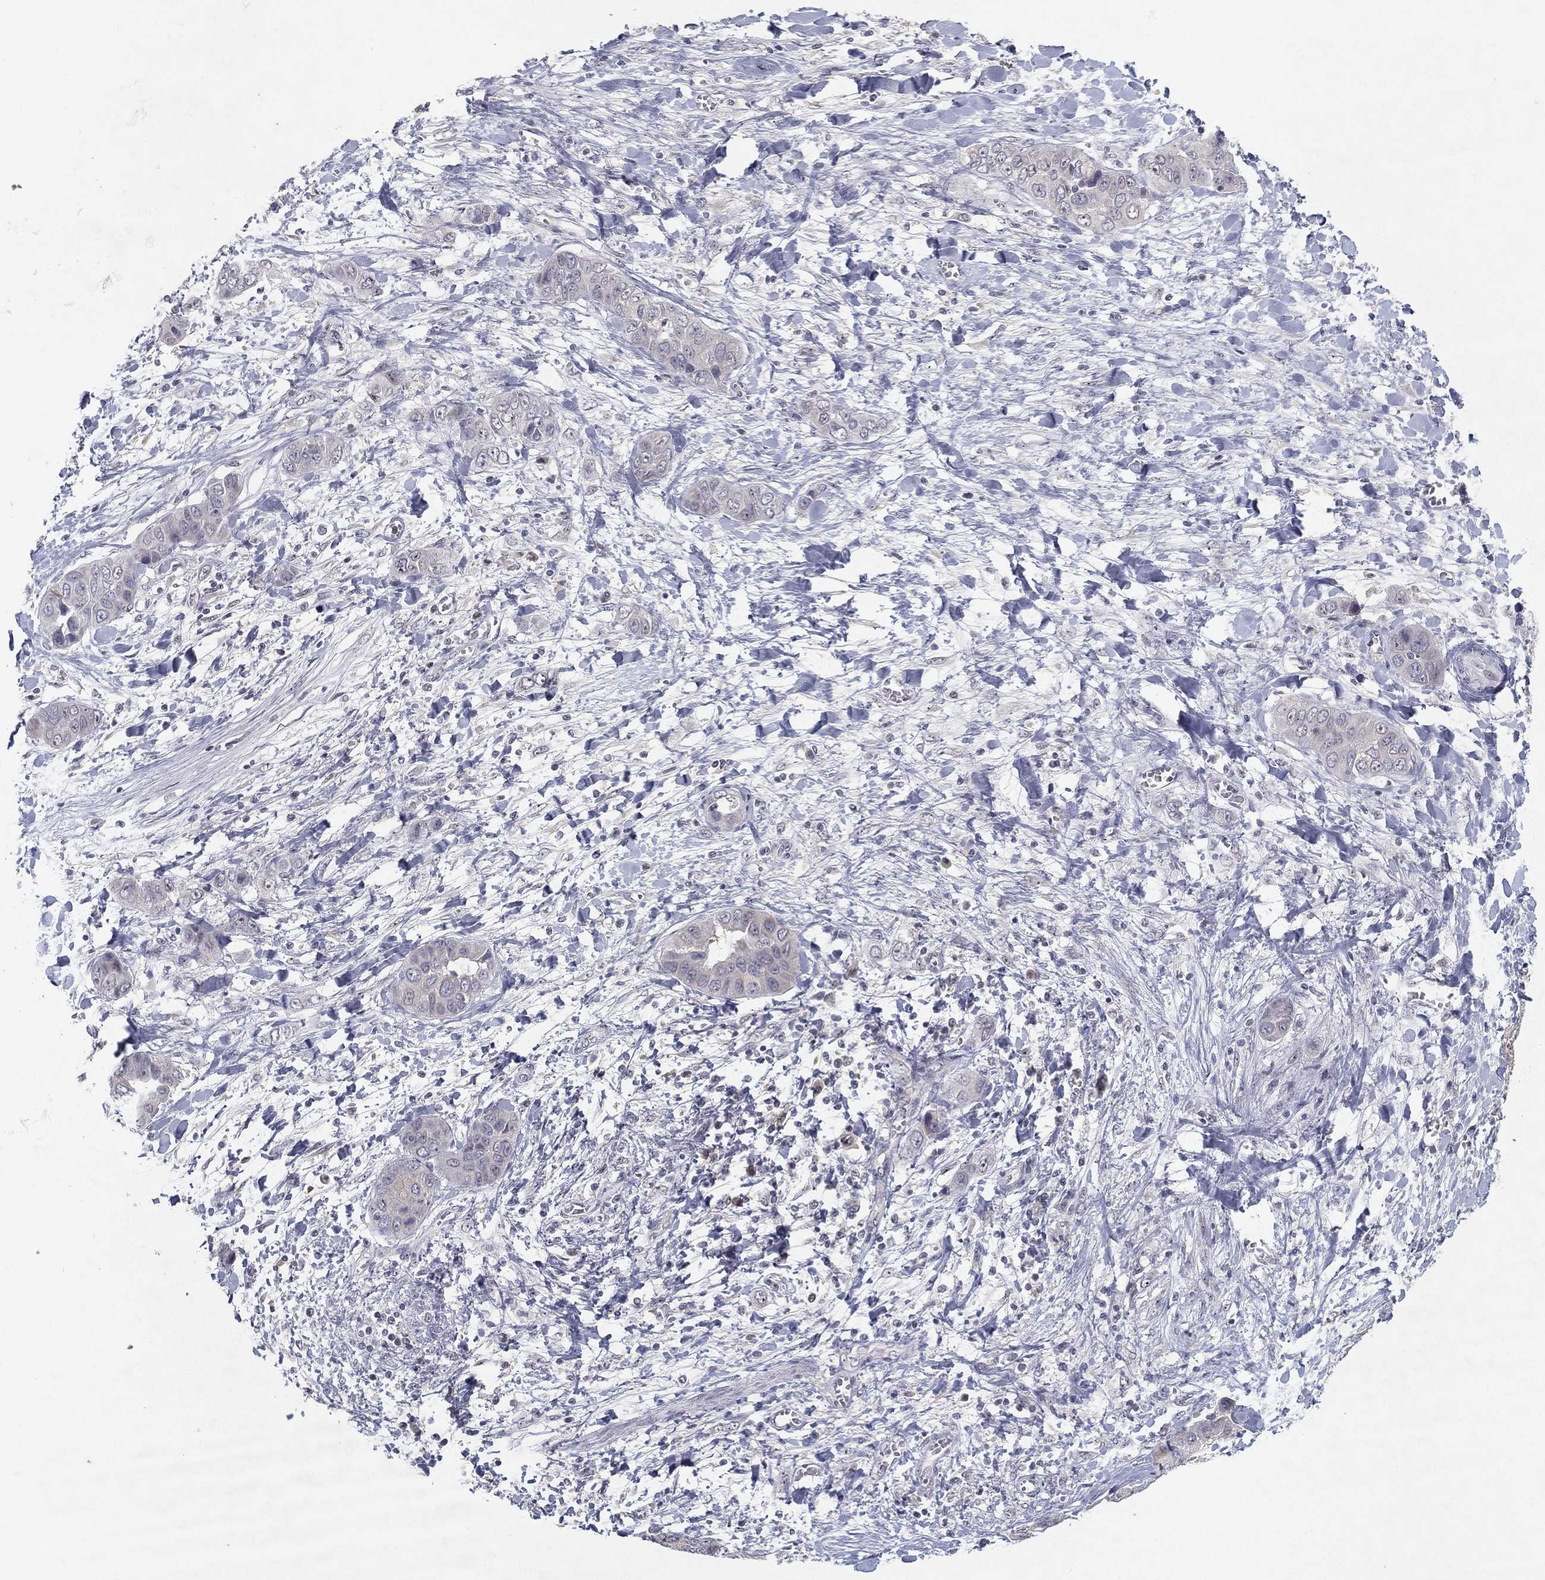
{"staining": {"intensity": "negative", "quantity": "none", "location": "none"}, "tissue": "liver cancer", "cell_type": "Tumor cells", "image_type": "cancer", "snomed": [{"axis": "morphology", "description": "Cholangiocarcinoma"}, {"axis": "topography", "description": "Liver"}], "caption": "Tumor cells show no significant staining in cholangiocarcinoma (liver).", "gene": "MS4A8", "patient": {"sex": "female", "age": 52}}